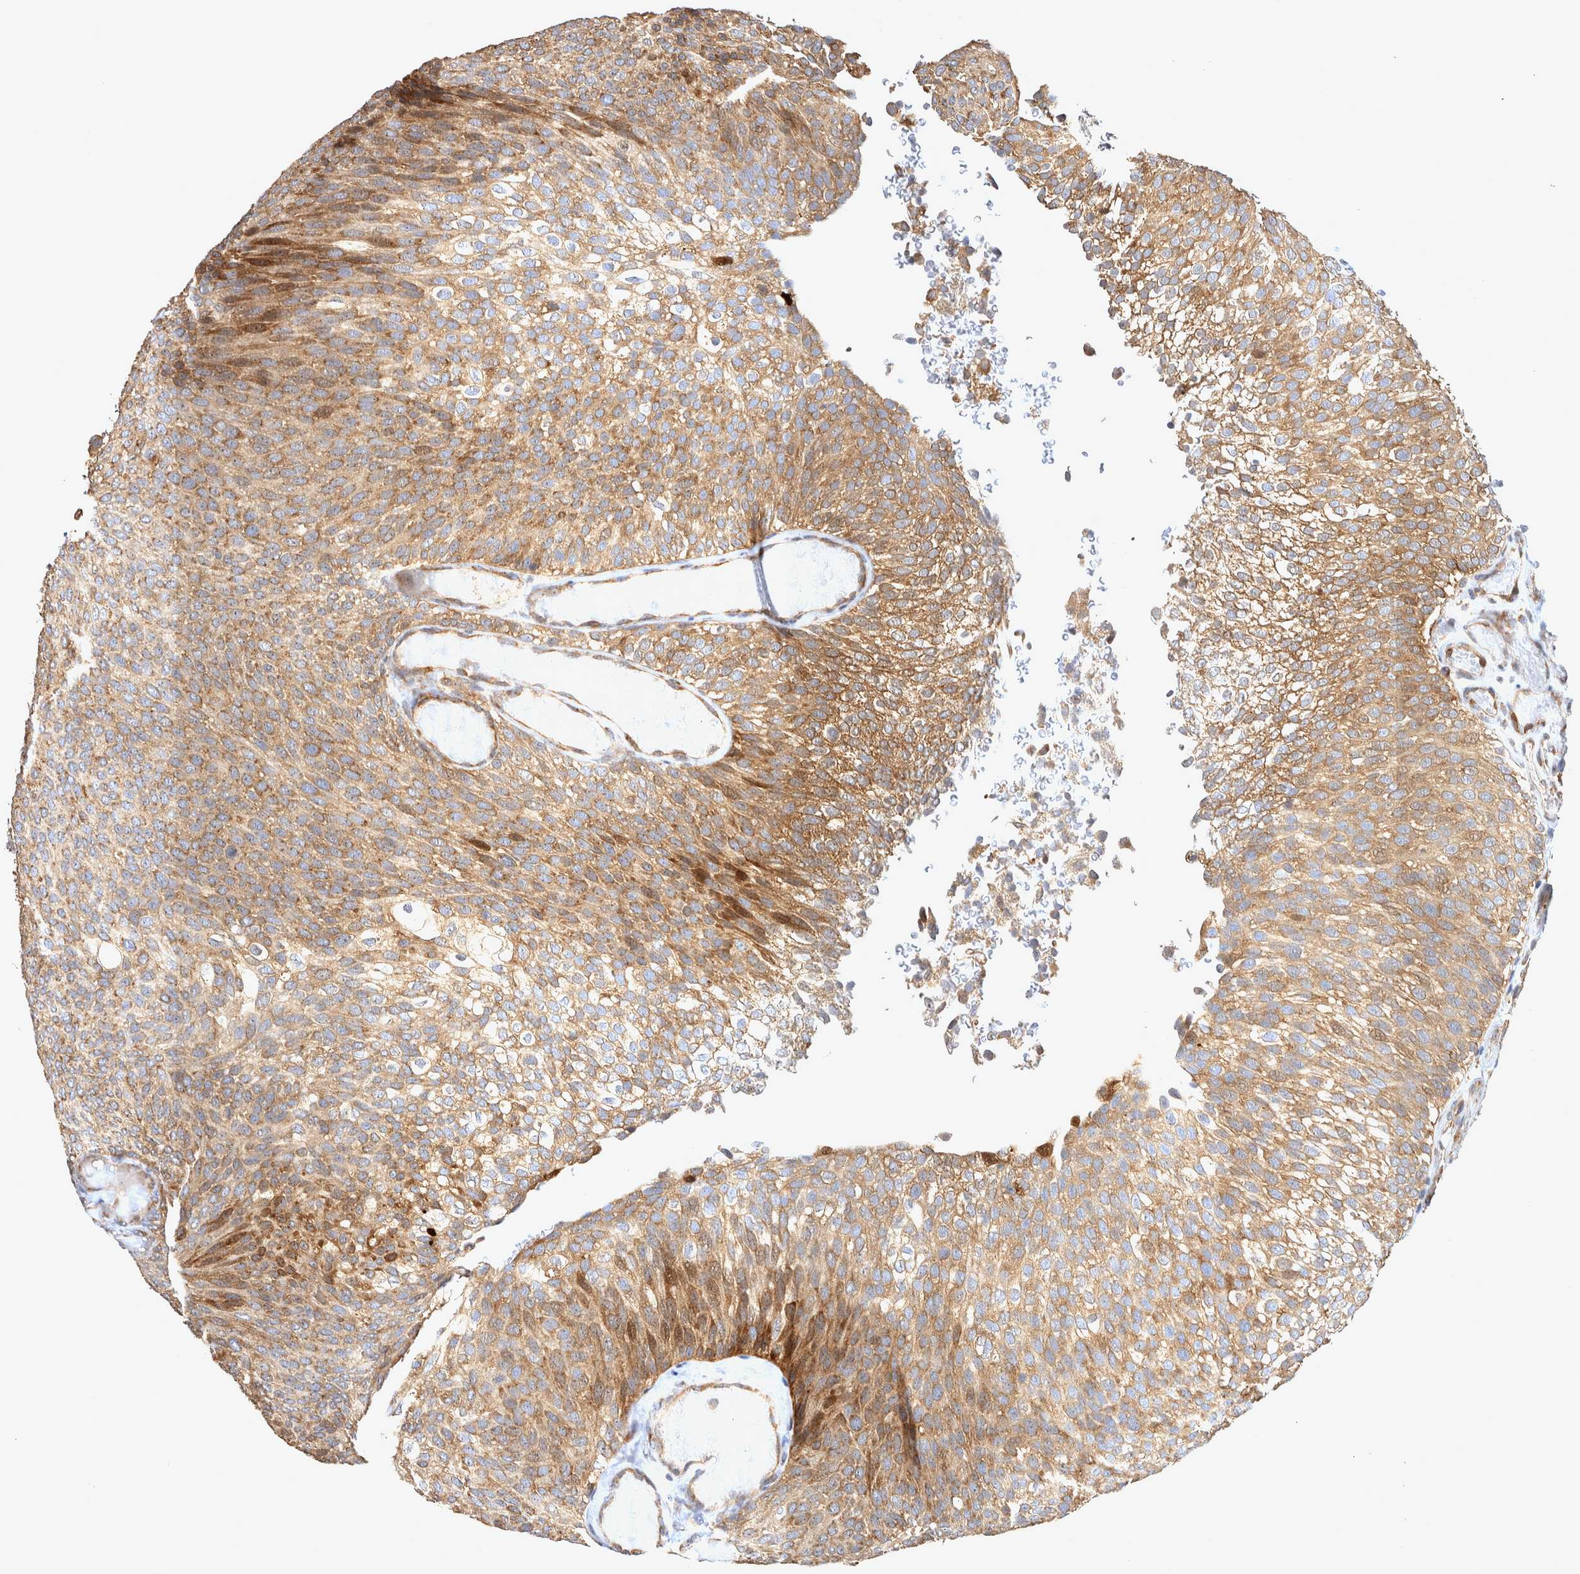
{"staining": {"intensity": "moderate", "quantity": ">75%", "location": "cytoplasmic/membranous"}, "tissue": "urothelial cancer", "cell_type": "Tumor cells", "image_type": "cancer", "snomed": [{"axis": "morphology", "description": "Urothelial carcinoma, Low grade"}, {"axis": "topography", "description": "Urinary bladder"}], "caption": "Immunohistochemical staining of low-grade urothelial carcinoma exhibits medium levels of moderate cytoplasmic/membranous staining in about >75% of tumor cells.", "gene": "ATXN2", "patient": {"sex": "male", "age": 78}}